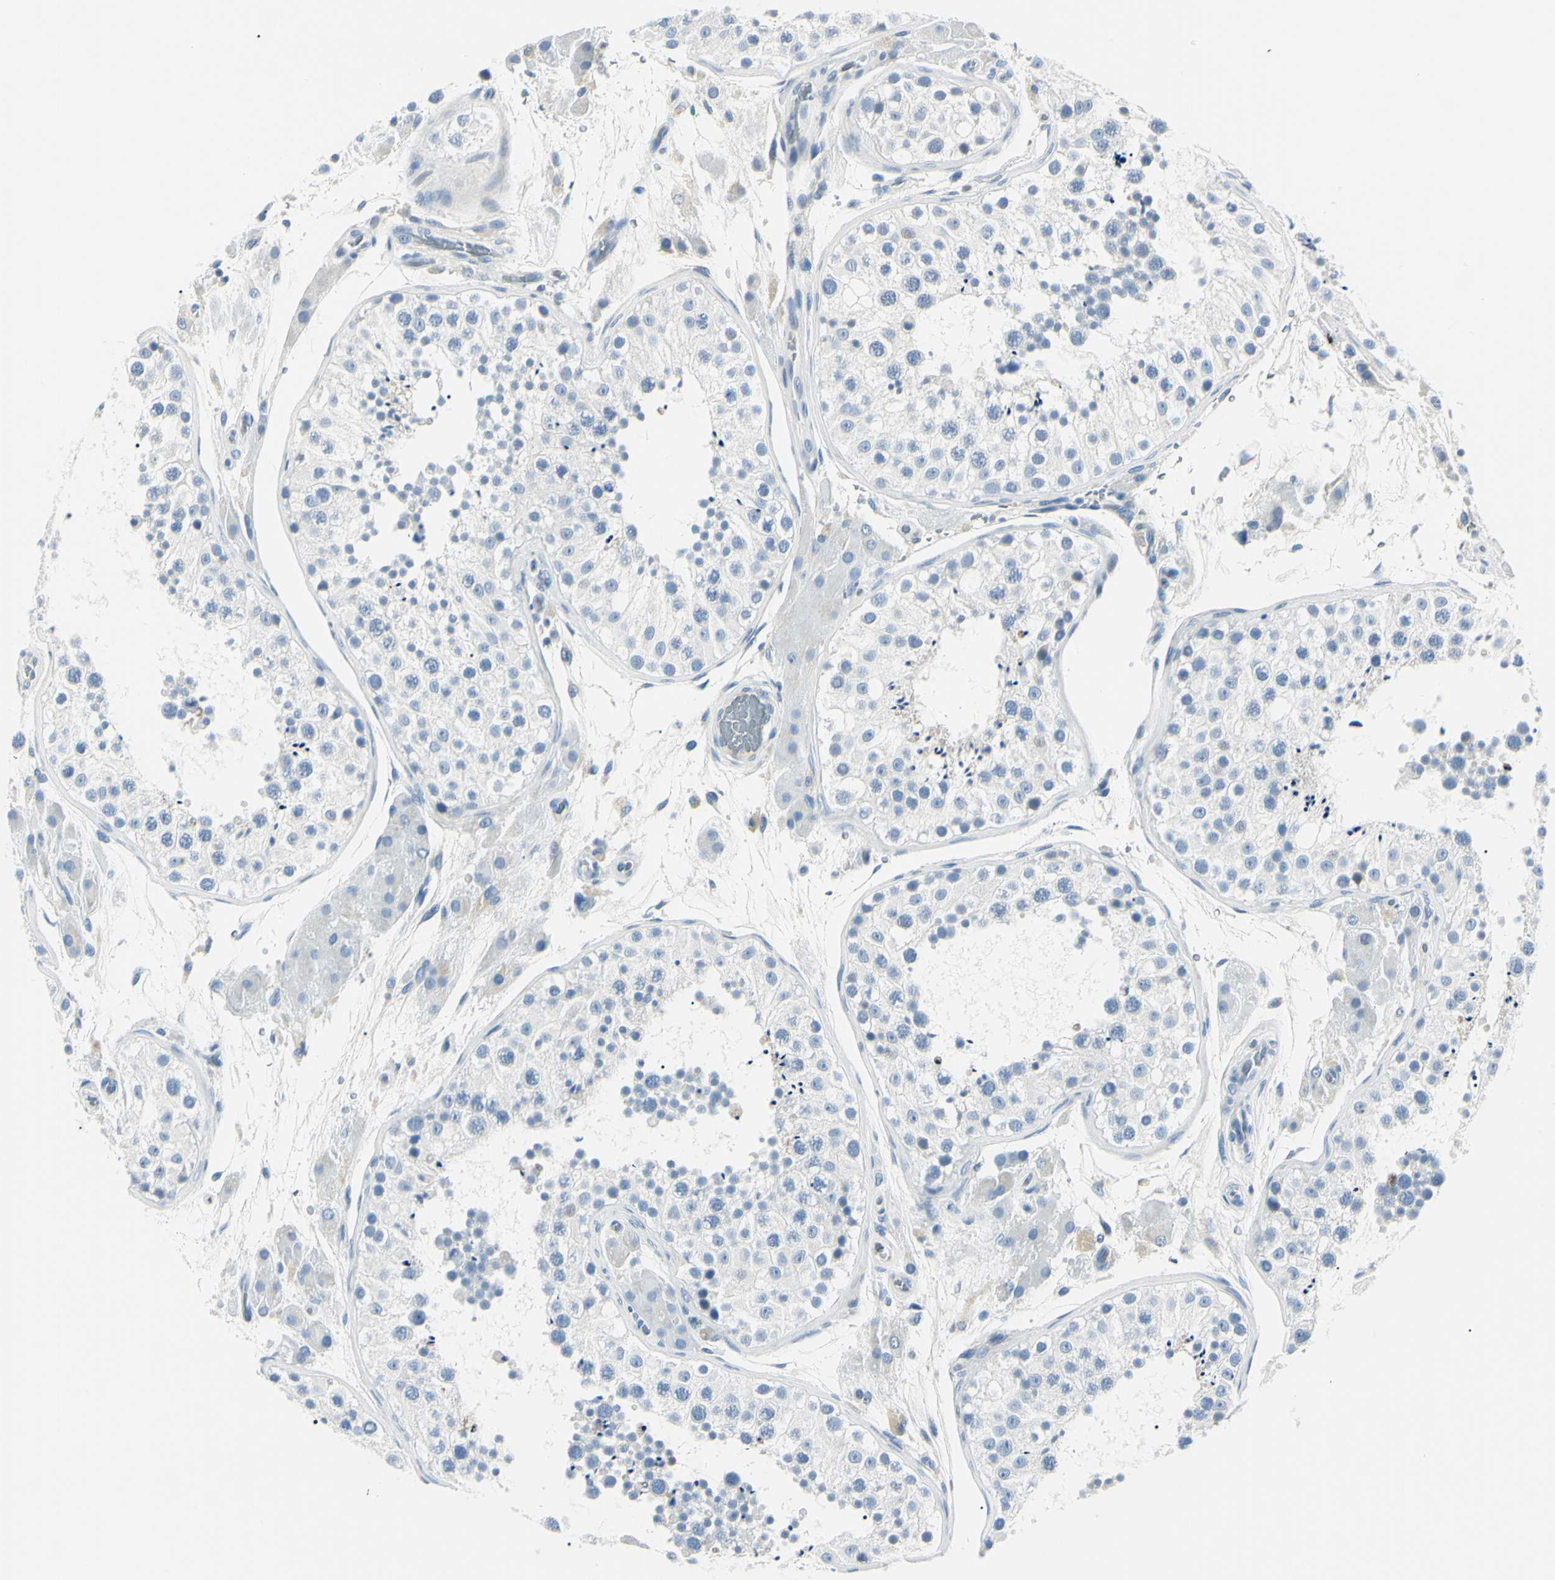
{"staining": {"intensity": "negative", "quantity": "none", "location": "none"}, "tissue": "testis", "cell_type": "Cells in seminiferous ducts", "image_type": "normal", "snomed": [{"axis": "morphology", "description": "Normal tissue, NOS"}, {"axis": "topography", "description": "Testis"}, {"axis": "topography", "description": "Epididymis"}], "caption": "Cells in seminiferous ducts show no significant protein positivity in benign testis. (Stains: DAB immunohistochemistry (IHC) with hematoxylin counter stain, Microscopy: brightfield microscopy at high magnification).", "gene": "CA2", "patient": {"sex": "male", "age": 26}}